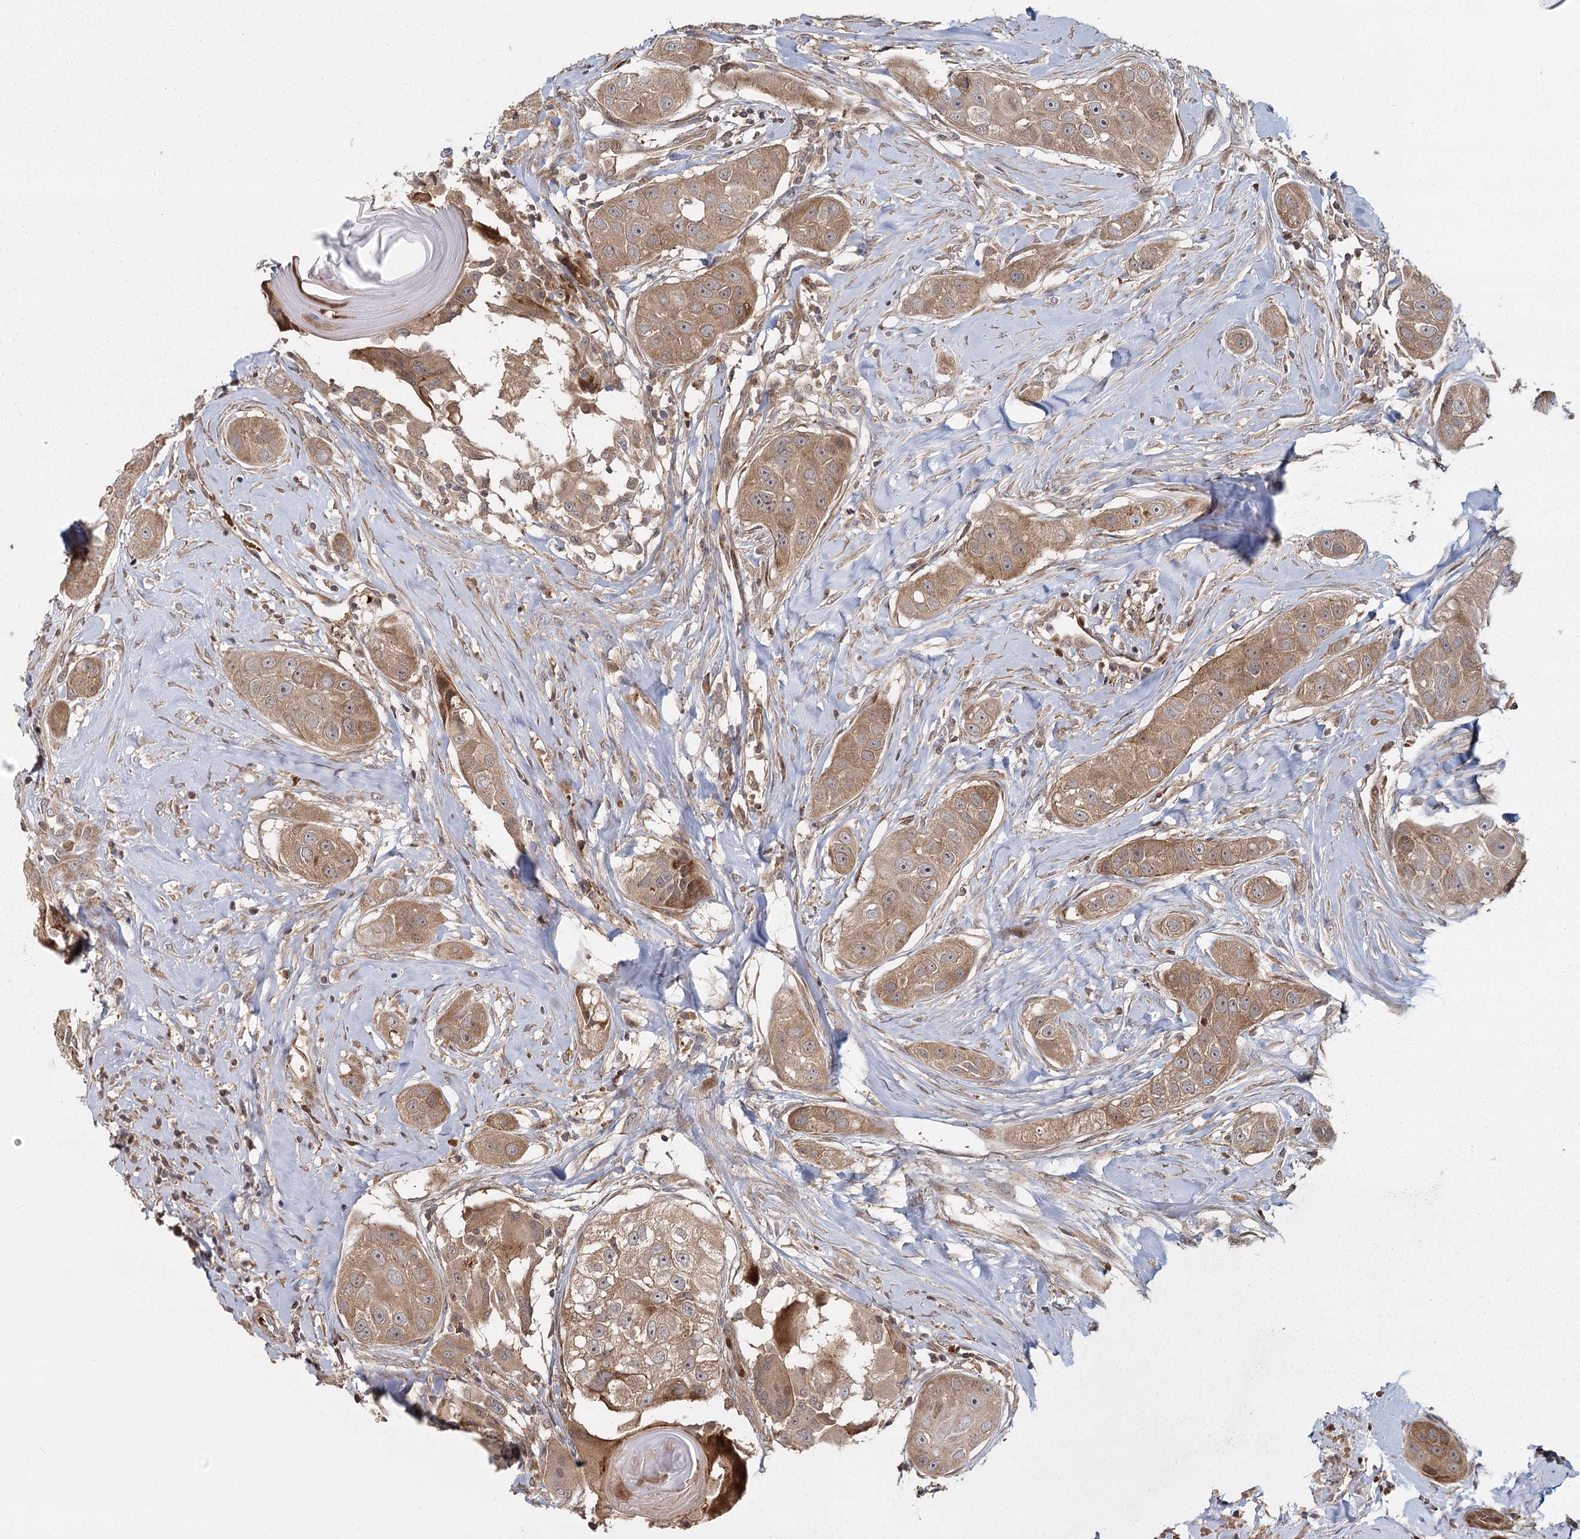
{"staining": {"intensity": "moderate", "quantity": ">75%", "location": "cytoplasmic/membranous"}, "tissue": "head and neck cancer", "cell_type": "Tumor cells", "image_type": "cancer", "snomed": [{"axis": "morphology", "description": "Normal tissue, NOS"}, {"axis": "morphology", "description": "Squamous cell carcinoma, NOS"}, {"axis": "topography", "description": "Skeletal muscle"}, {"axis": "topography", "description": "Head-Neck"}], "caption": "Head and neck cancer tissue exhibits moderate cytoplasmic/membranous expression in about >75% of tumor cells, visualized by immunohistochemistry.", "gene": "RAPGEF6", "patient": {"sex": "male", "age": 51}}